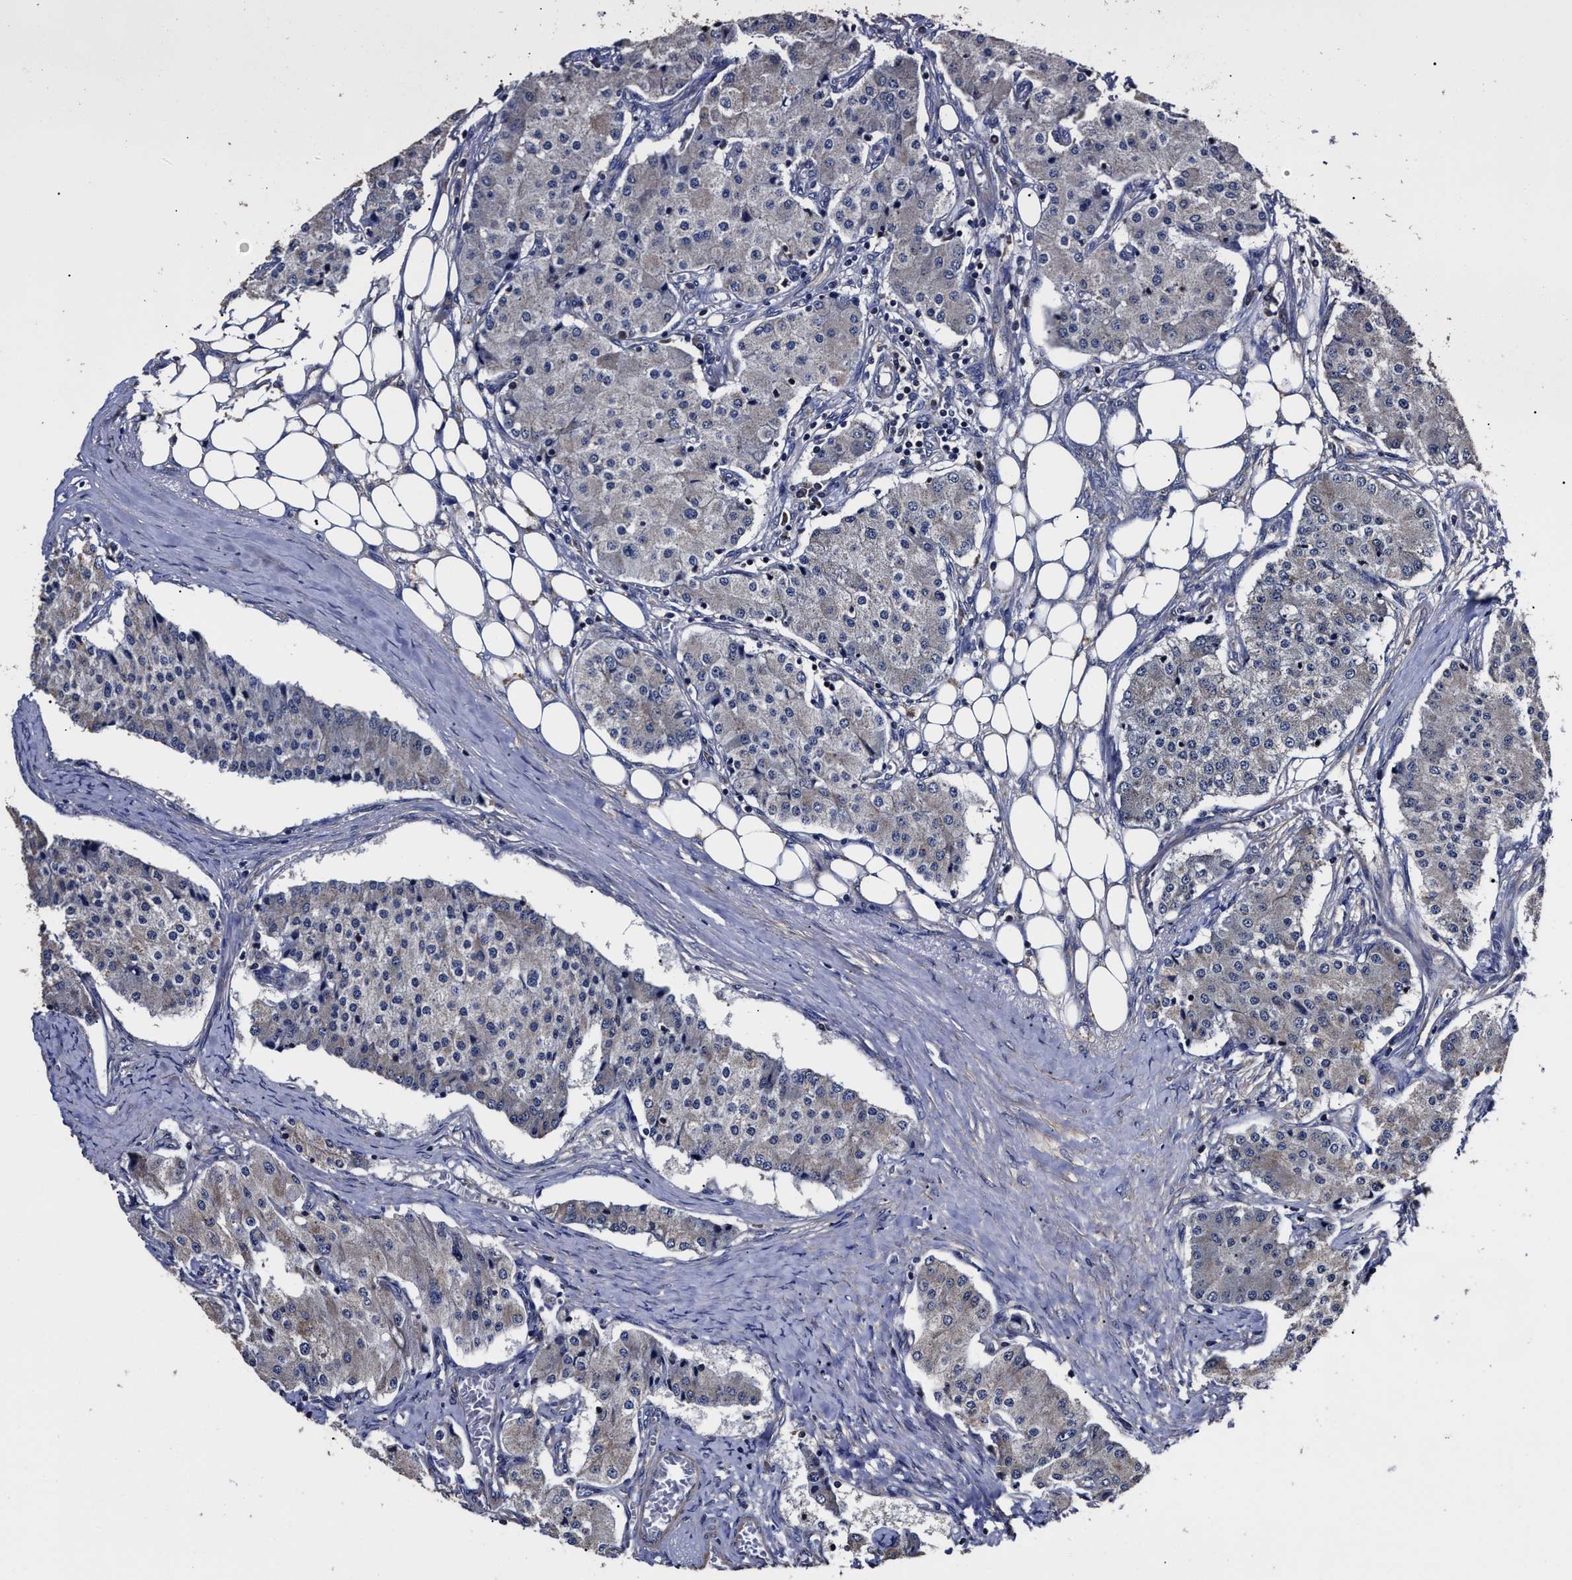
{"staining": {"intensity": "negative", "quantity": "none", "location": "none"}, "tissue": "carcinoid", "cell_type": "Tumor cells", "image_type": "cancer", "snomed": [{"axis": "morphology", "description": "Carcinoid, malignant, NOS"}, {"axis": "topography", "description": "Colon"}], "caption": "An immunohistochemistry (IHC) image of carcinoid is shown. There is no staining in tumor cells of carcinoid.", "gene": "AVEN", "patient": {"sex": "female", "age": 52}}